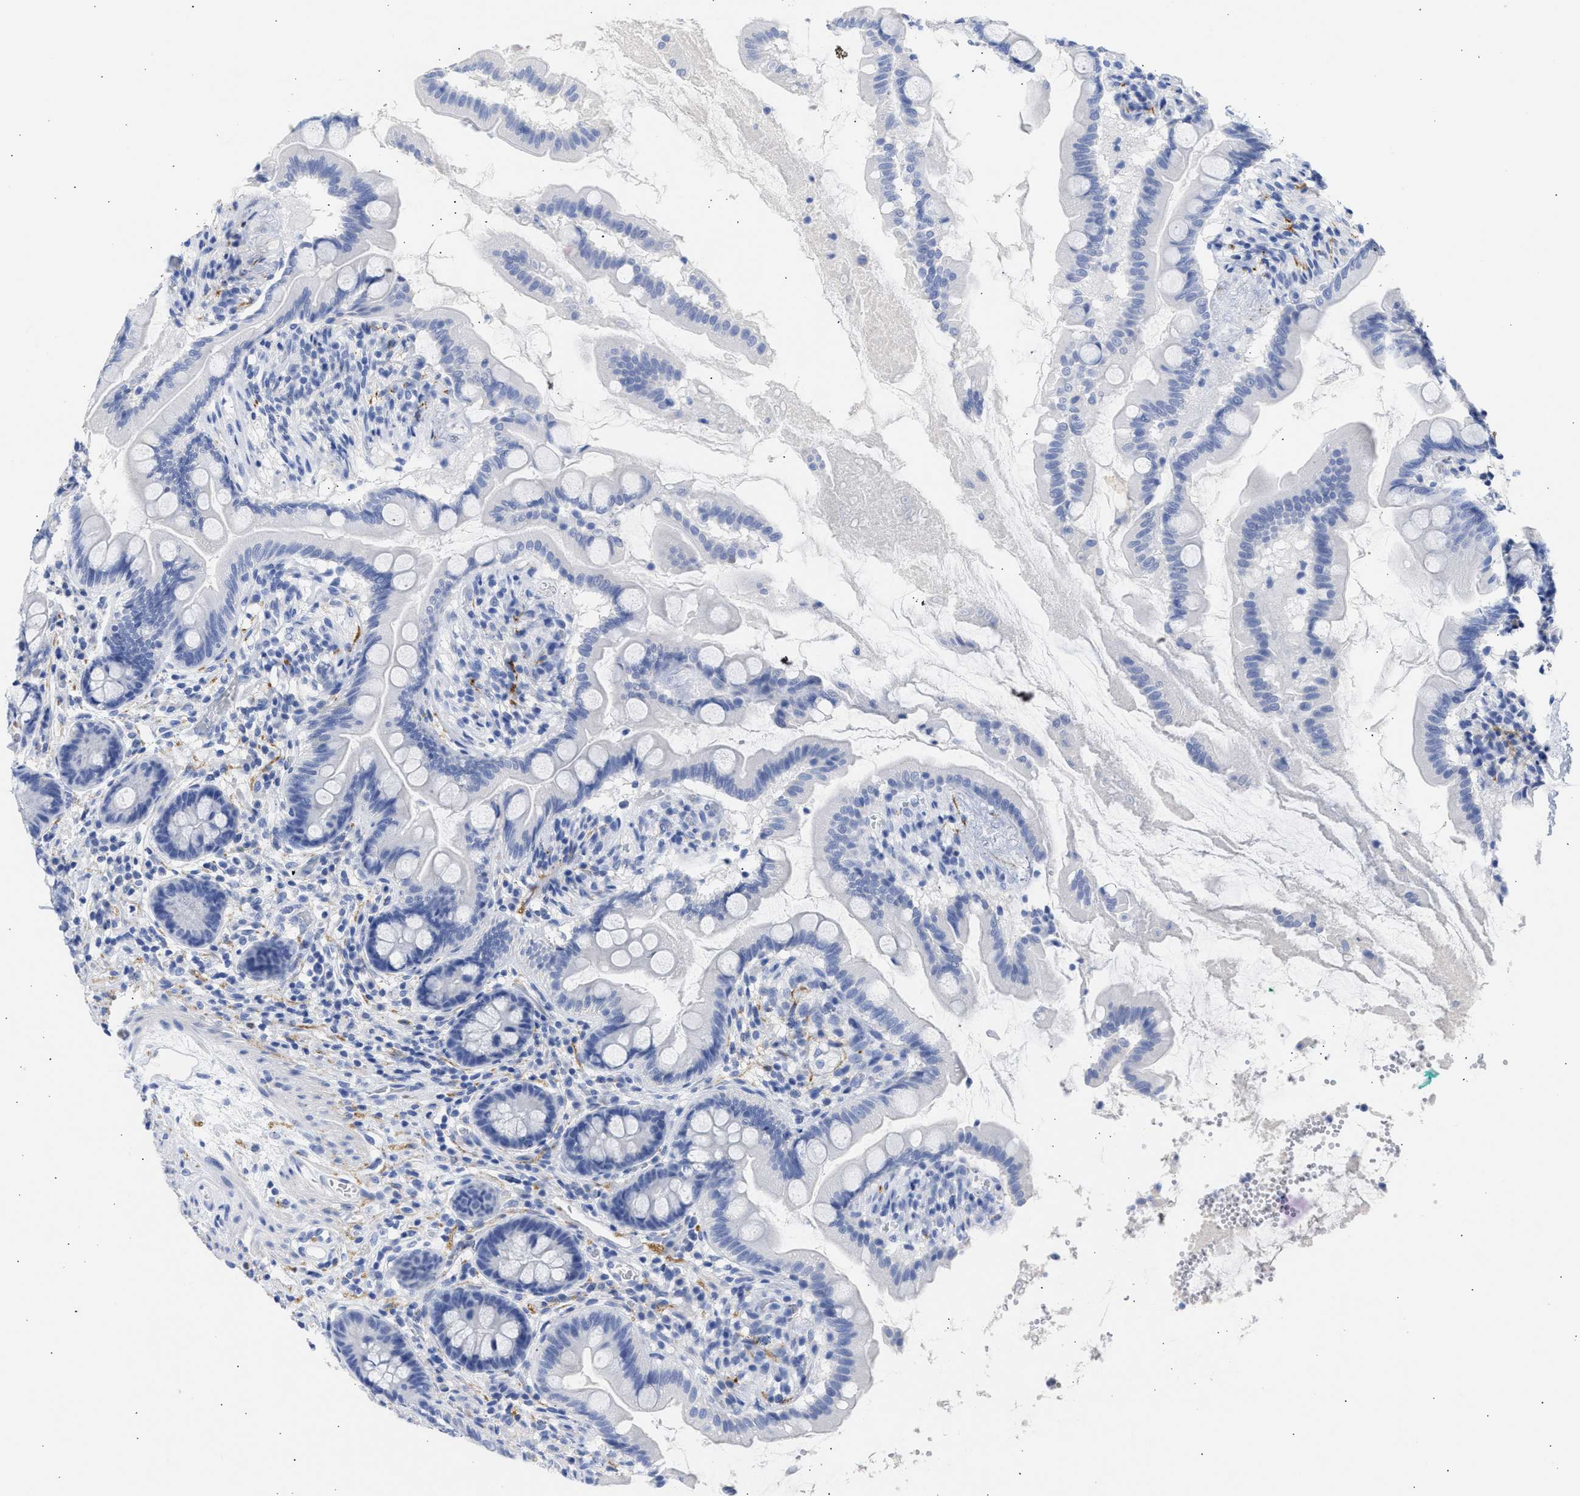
{"staining": {"intensity": "negative", "quantity": "none", "location": "none"}, "tissue": "small intestine", "cell_type": "Glandular cells", "image_type": "normal", "snomed": [{"axis": "morphology", "description": "Normal tissue, NOS"}, {"axis": "topography", "description": "Small intestine"}], "caption": "Glandular cells are negative for brown protein staining in normal small intestine. (DAB (3,3'-diaminobenzidine) immunohistochemistry (IHC) visualized using brightfield microscopy, high magnification).", "gene": "NCAM1", "patient": {"sex": "female", "age": 56}}